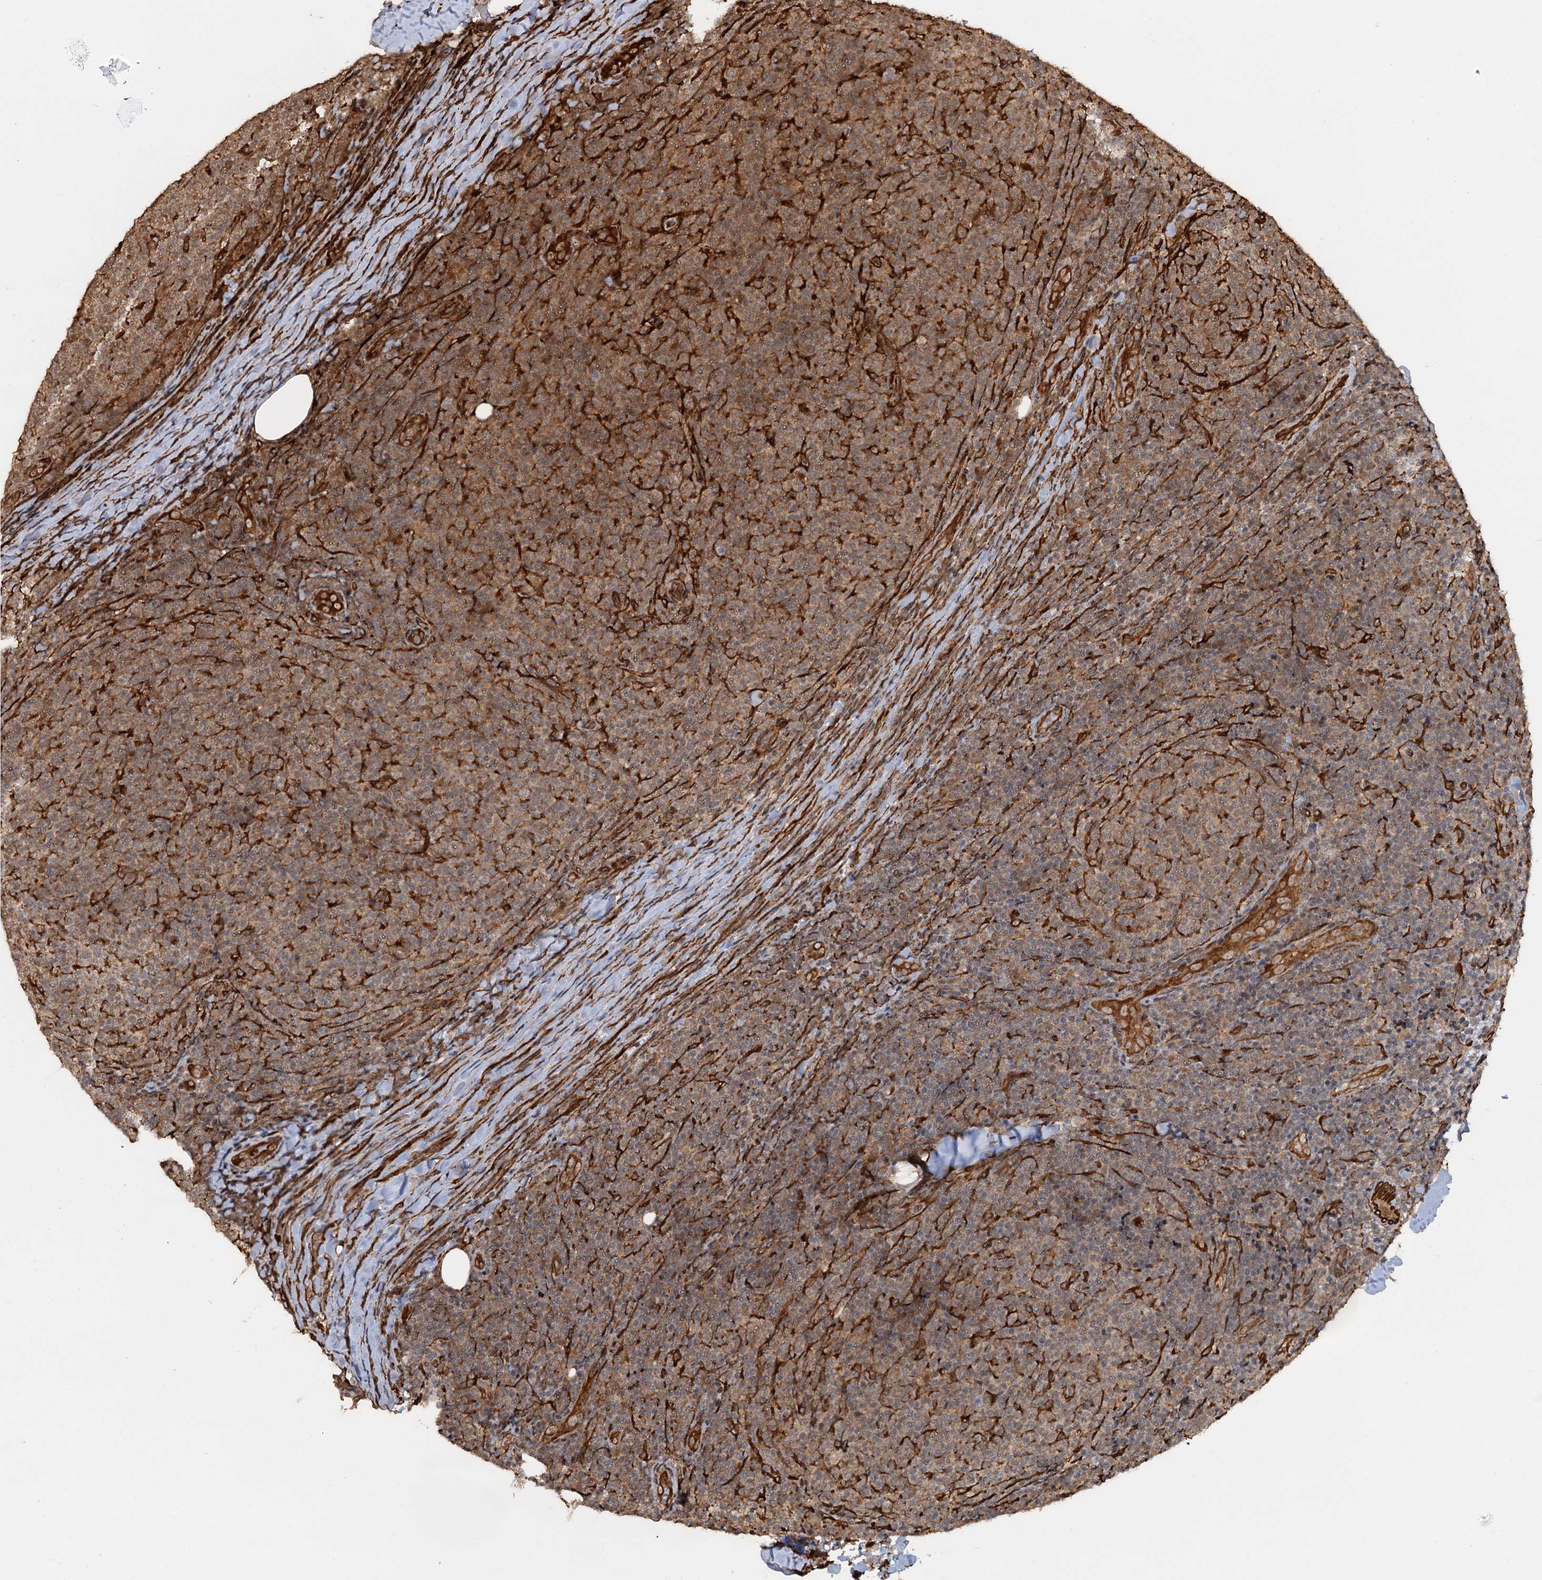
{"staining": {"intensity": "moderate", "quantity": "25%-75%", "location": "cytoplasmic/membranous"}, "tissue": "lymphoma", "cell_type": "Tumor cells", "image_type": "cancer", "snomed": [{"axis": "morphology", "description": "Malignant lymphoma, non-Hodgkin's type, Low grade"}, {"axis": "topography", "description": "Lymph node"}], "caption": "Immunohistochemistry (IHC) micrograph of neoplastic tissue: low-grade malignant lymphoma, non-Hodgkin's type stained using IHC shows medium levels of moderate protein expression localized specifically in the cytoplasmic/membranous of tumor cells, appearing as a cytoplasmic/membranous brown color.", "gene": "SNRNP25", "patient": {"sex": "male", "age": 66}}